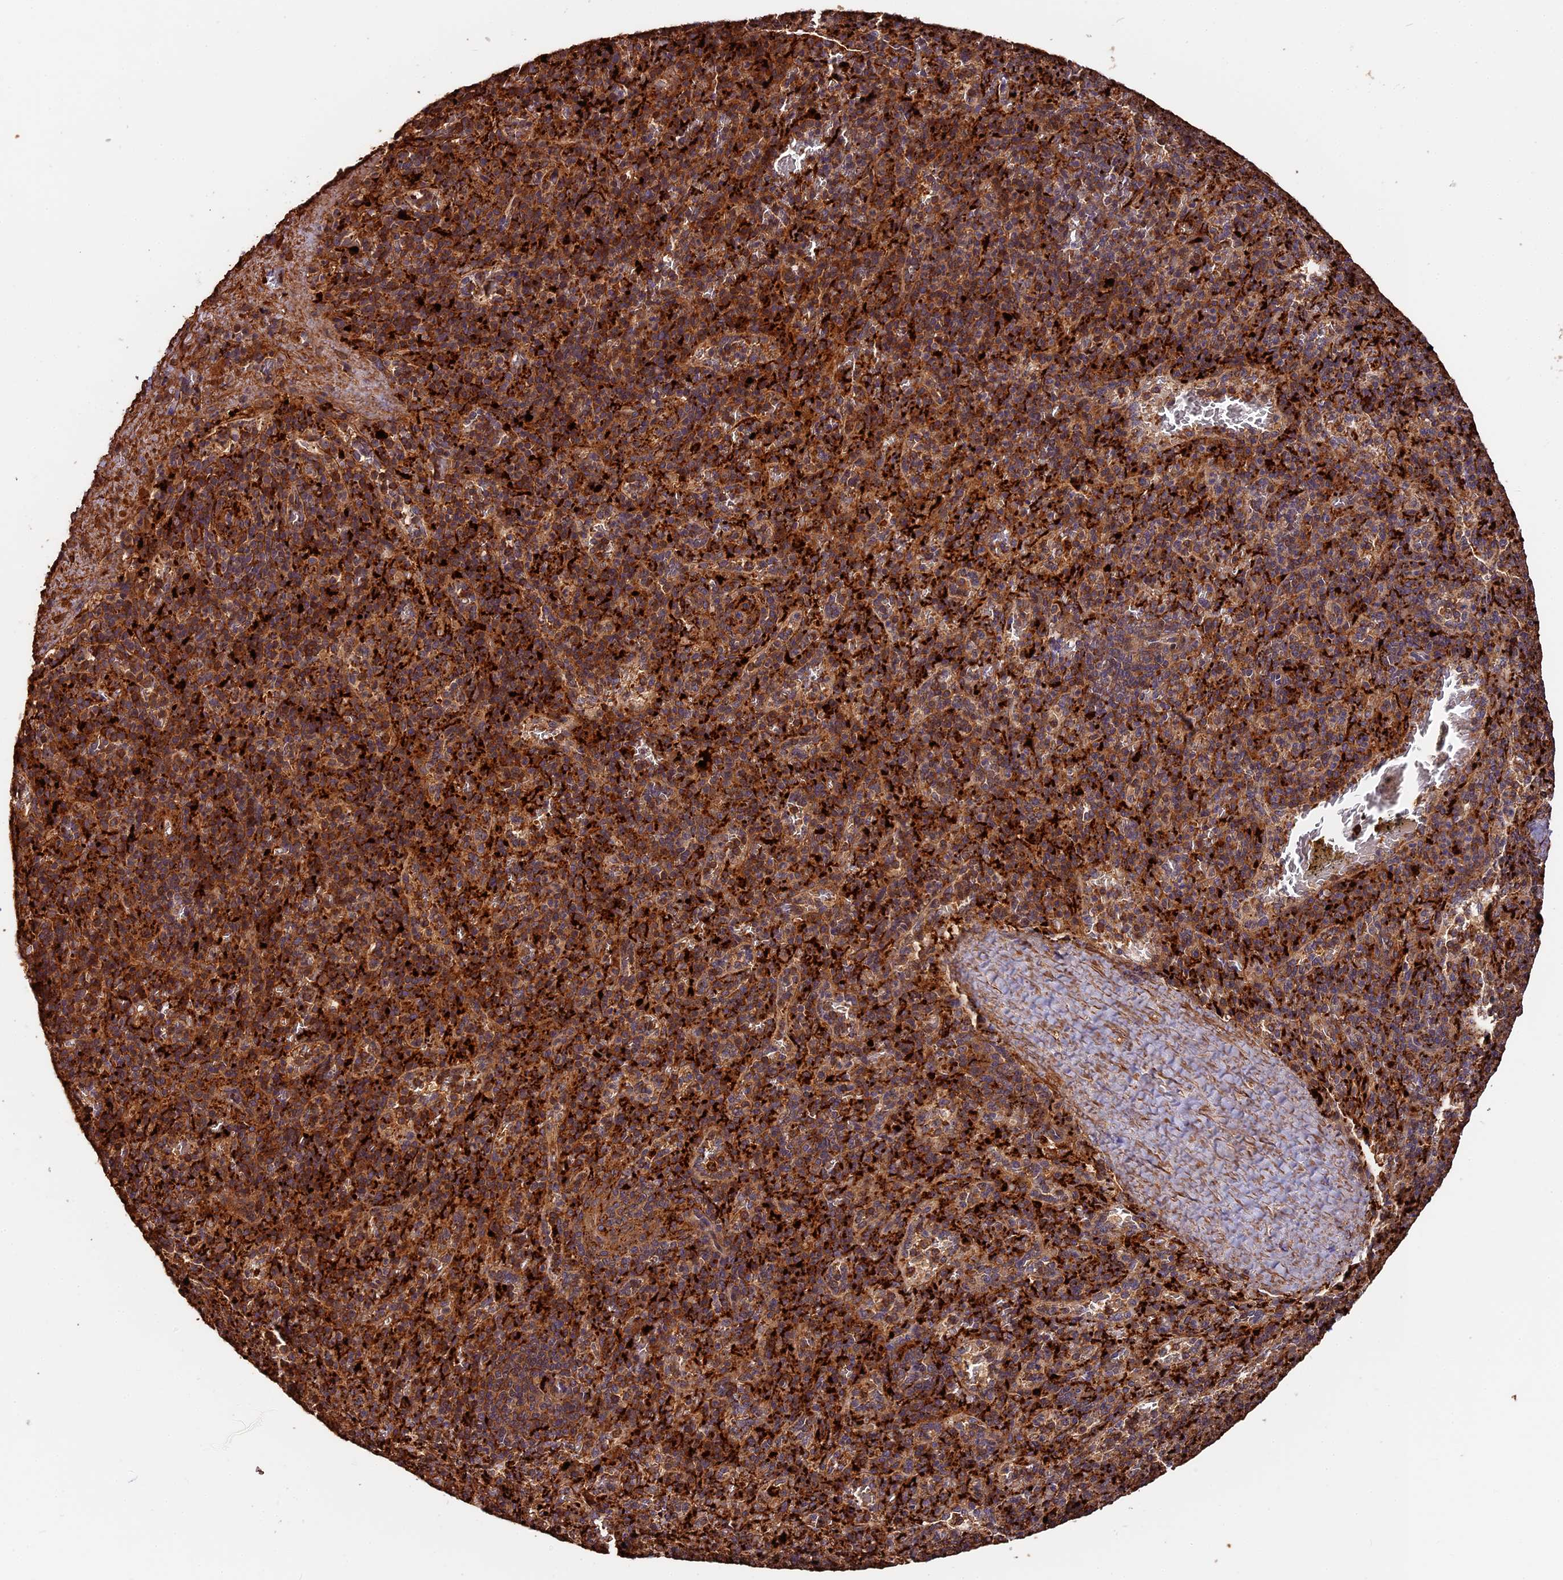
{"staining": {"intensity": "strong", "quantity": ">75%", "location": "cytoplasmic/membranous"}, "tissue": "spleen", "cell_type": "Cells in red pulp", "image_type": "normal", "snomed": [{"axis": "morphology", "description": "Normal tissue, NOS"}, {"axis": "topography", "description": "Spleen"}], "caption": "Unremarkable spleen reveals strong cytoplasmic/membranous expression in approximately >75% of cells in red pulp, visualized by immunohistochemistry. (DAB IHC, brown staining for protein, blue staining for nuclei).", "gene": "MMP15", "patient": {"sex": "male", "age": 82}}